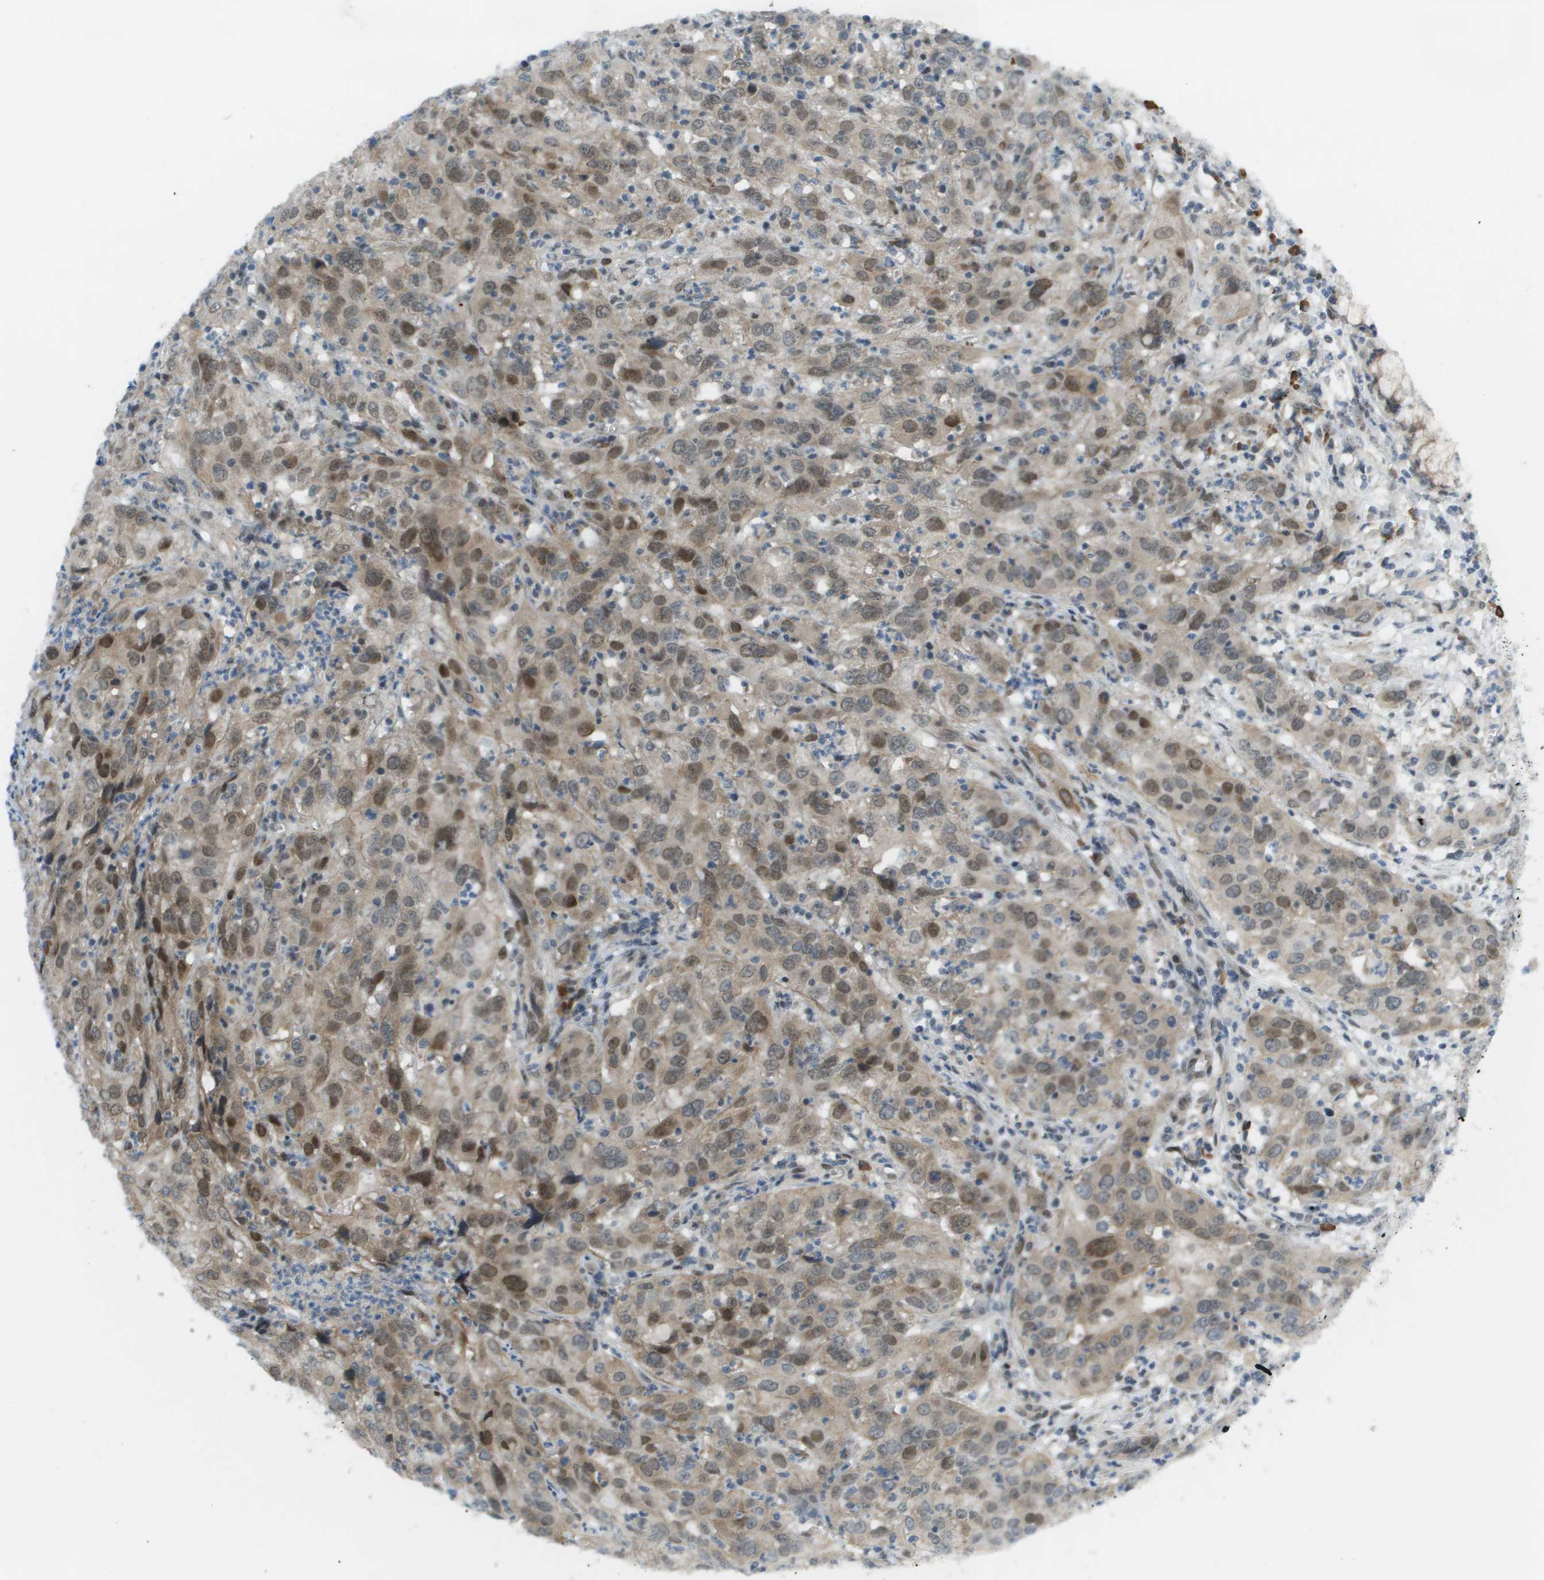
{"staining": {"intensity": "moderate", "quantity": ">75%", "location": "cytoplasmic/membranous,nuclear"}, "tissue": "cervical cancer", "cell_type": "Tumor cells", "image_type": "cancer", "snomed": [{"axis": "morphology", "description": "Squamous cell carcinoma, NOS"}, {"axis": "topography", "description": "Cervix"}], "caption": "Protein expression analysis of cervical squamous cell carcinoma displays moderate cytoplasmic/membranous and nuclear staining in about >75% of tumor cells.", "gene": "CACNB4", "patient": {"sex": "female", "age": 32}}